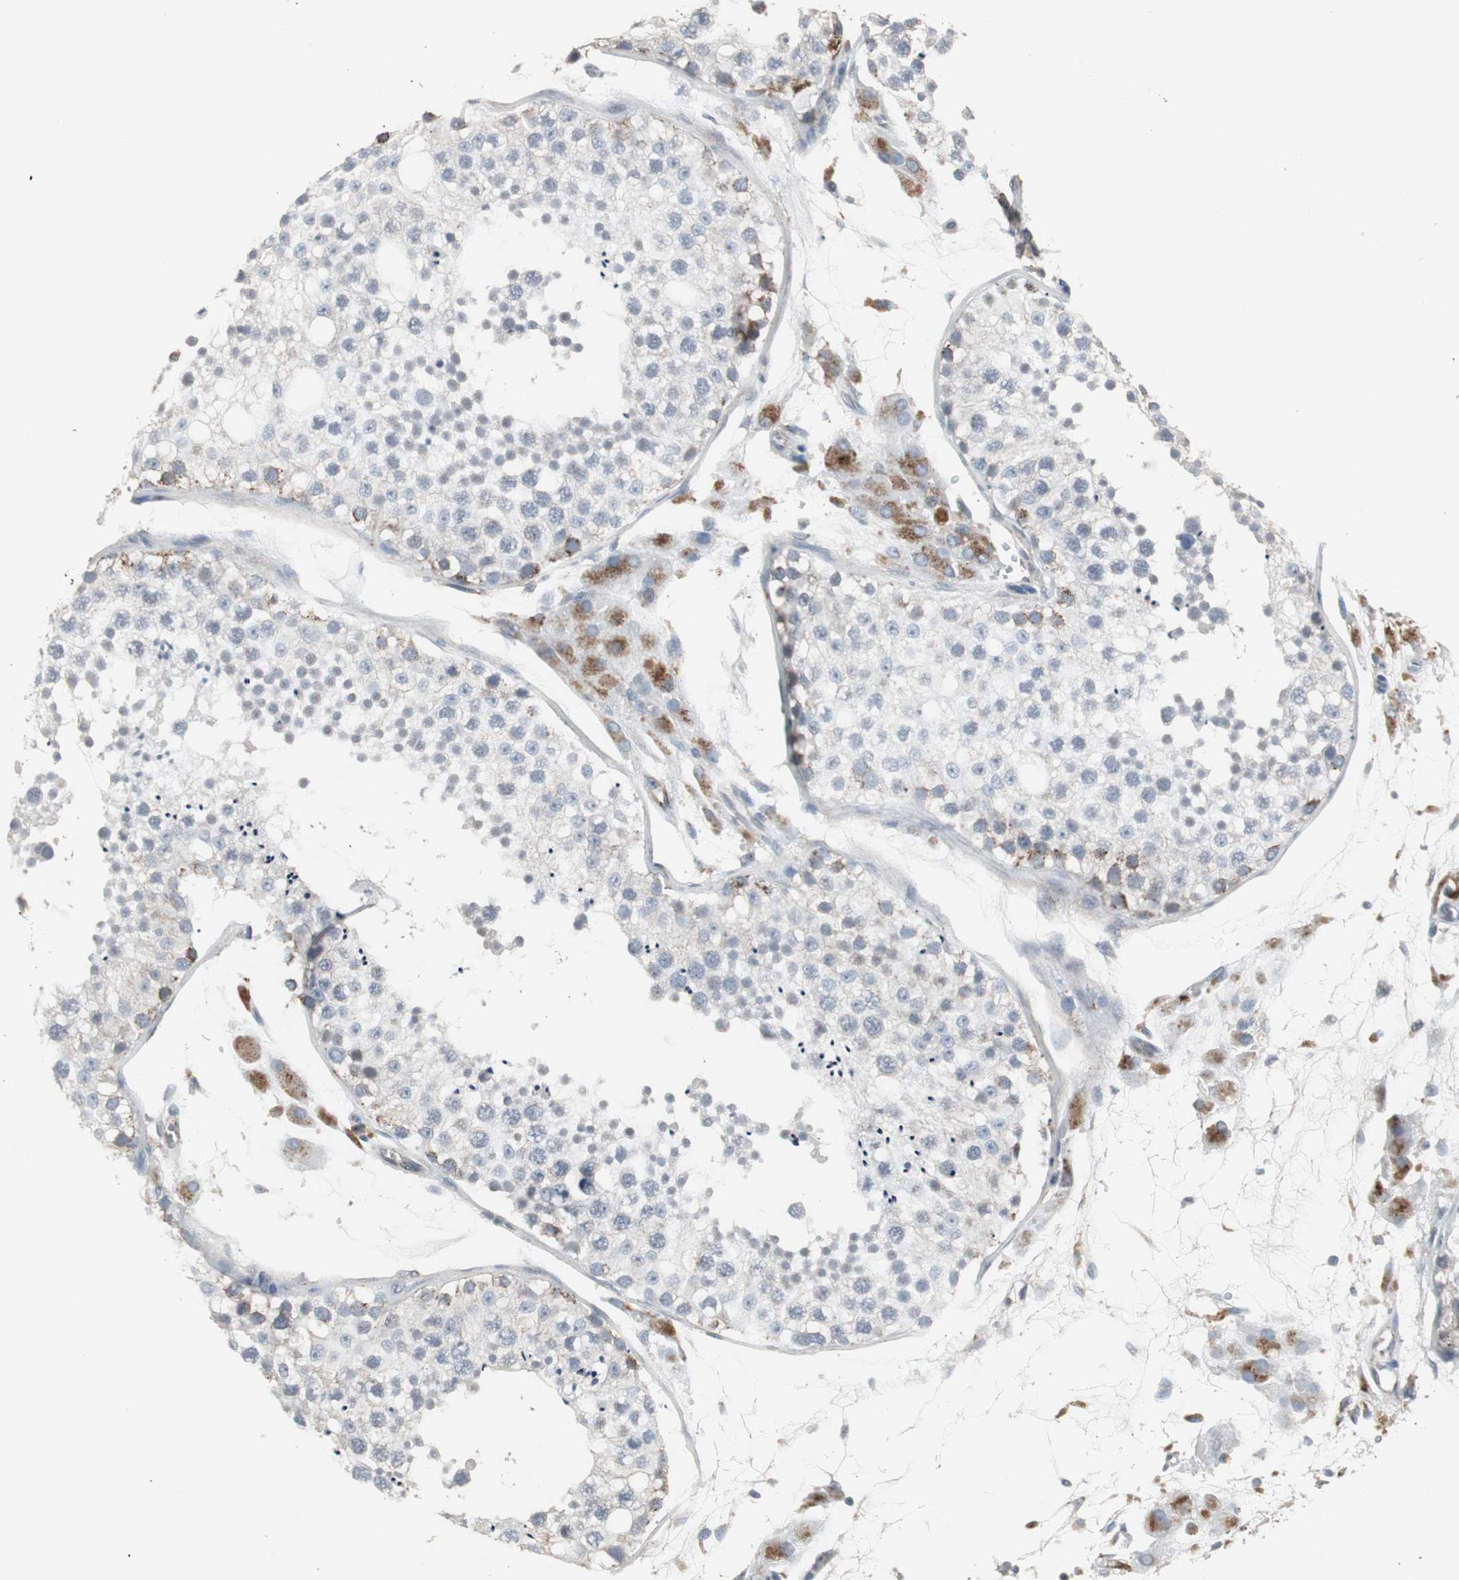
{"staining": {"intensity": "moderate", "quantity": "<25%", "location": "cytoplasmic/membranous"}, "tissue": "testis", "cell_type": "Cells in seminiferous ducts", "image_type": "normal", "snomed": [{"axis": "morphology", "description": "Normal tissue, NOS"}, {"axis": "topography", "description": "Testis"}], "caption": "A high-resolution photomicrograph shows immunohistochemistry staining of unremarkable testis, which exhibits moderate cytoplasmic/membranous positivity in about <25% of cells in seminiferous ducts. The staining was performed using DAB (3,3'-diaminobenzidine) to visualize the protein expression in brown, while the nuclei were stained in blue with hematoxylin (Magnification: 20x).", "gene": "GBA1", "patient": {"sex": "male", "age": 26}}